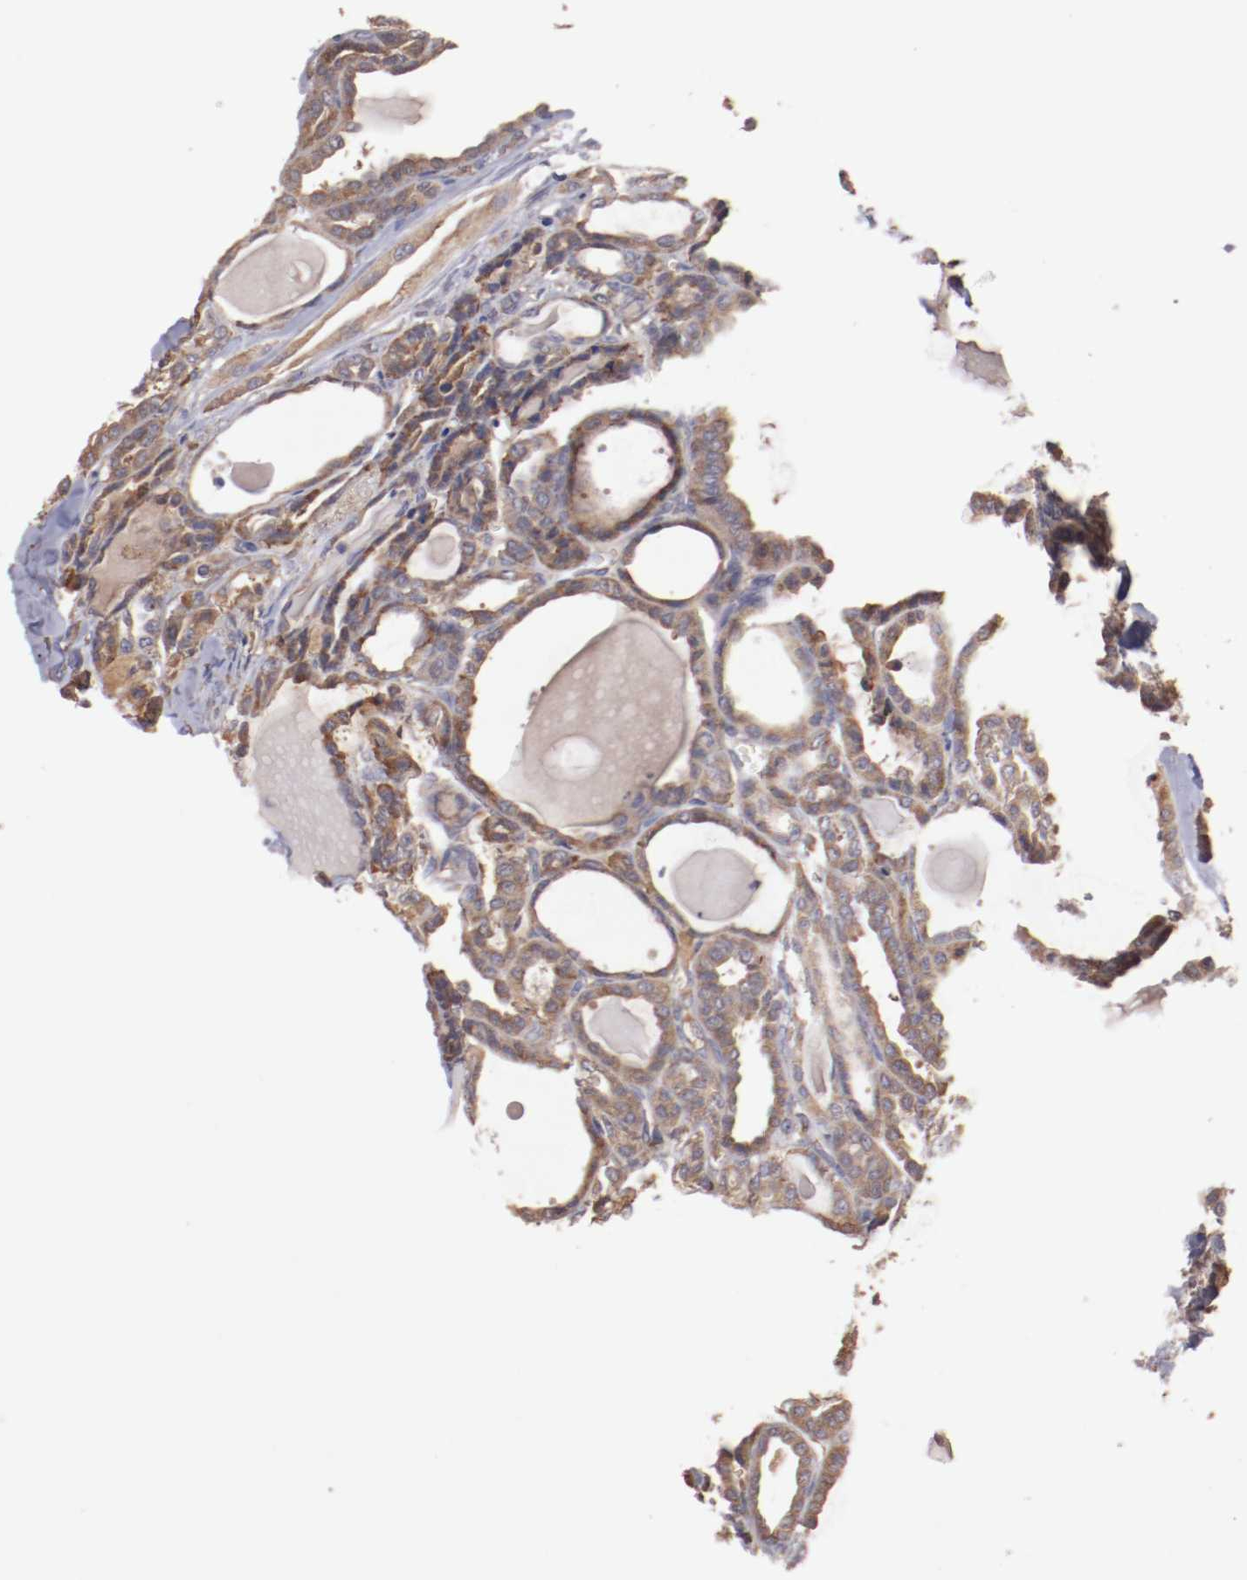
{"staining": {"intensity": "weak", "quantity": ">75%", "location": "cytoplasmic/membranous"}, "tissue": "thyroid cancer", "cell_type": "Tumor cells", "image_type": "cancer", "snomed": [{"axis": "morphology", "description": "Carcinoma, NOS"}, {"axis": "topography", "description": "Thyroid gland"}], "caption": "A photomicrograph of thyroid cancer stained for a protein displays weak cytoplasmic/membranous brown staining in tumor cells.", "gene": "NFKBIE", "patient": {"sex": "female", "age": 91}}